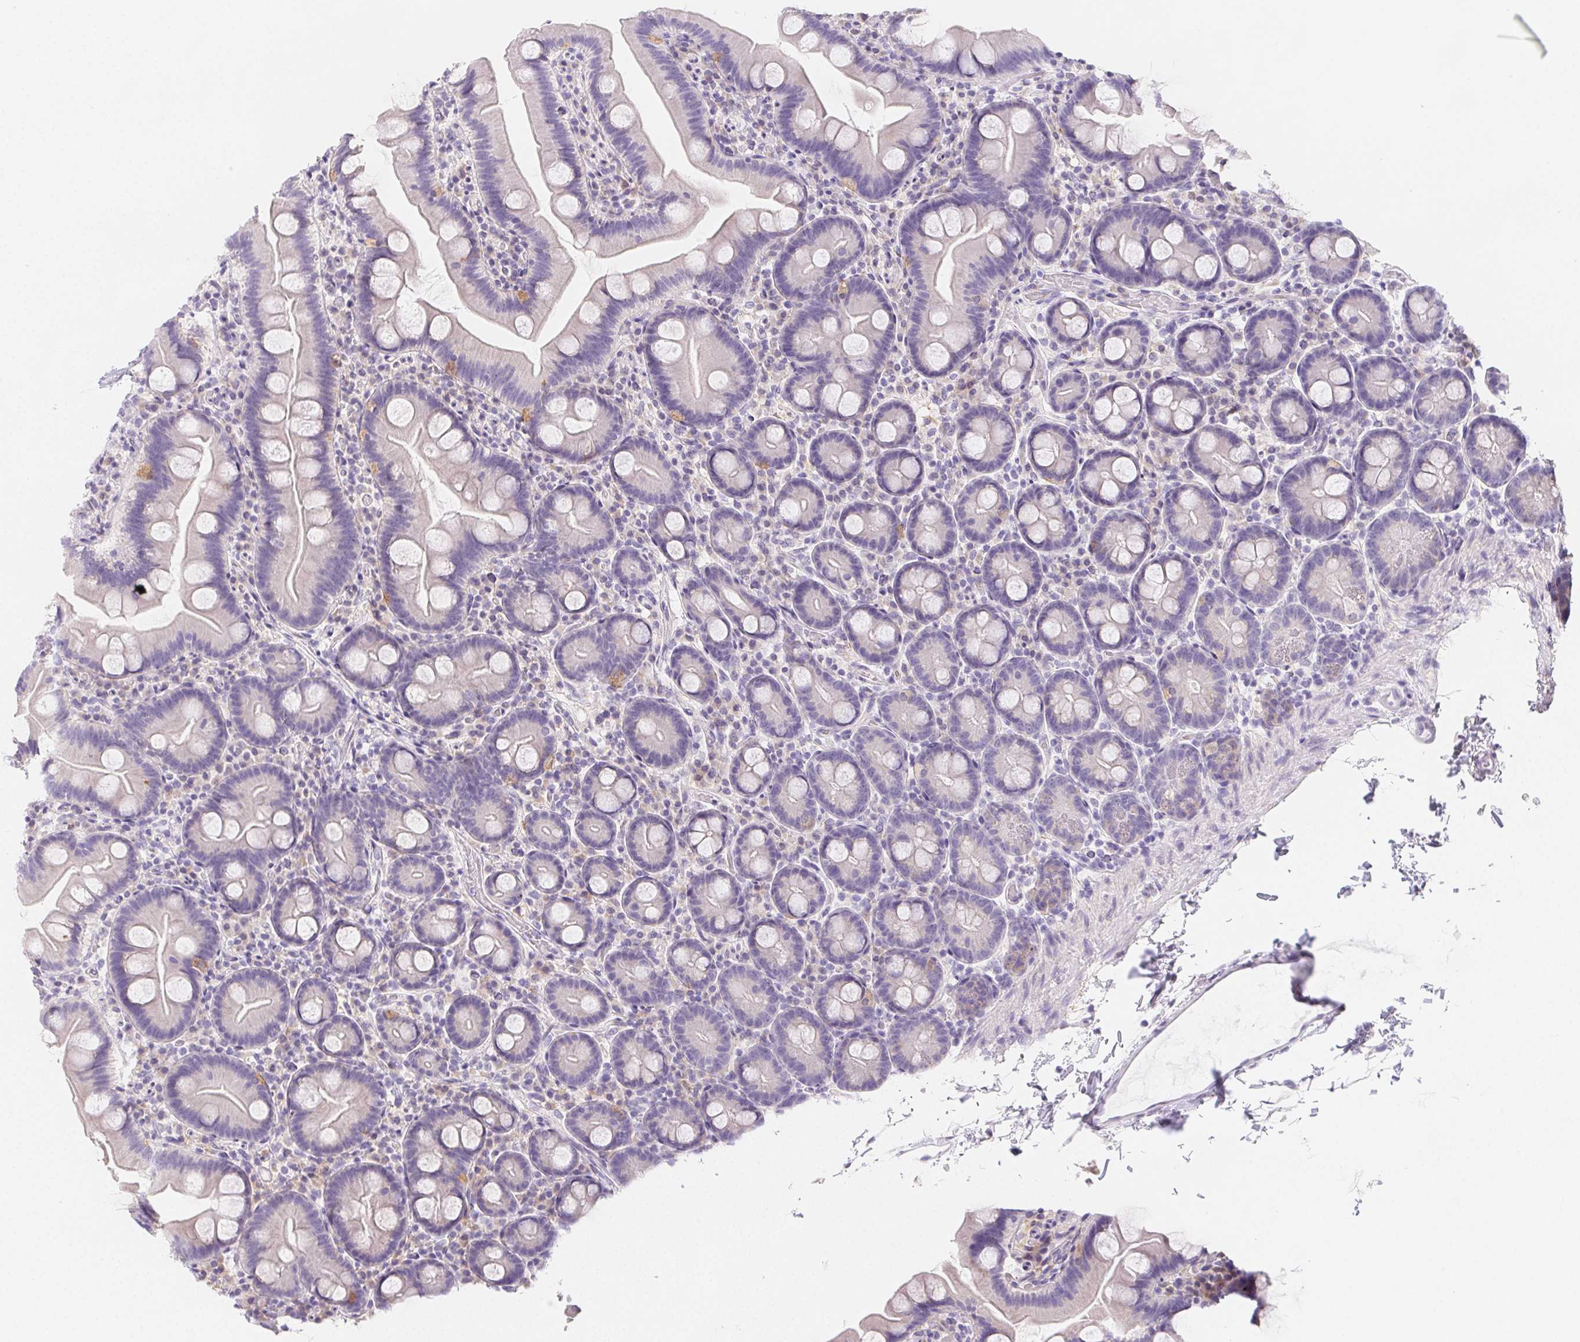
{"staining": {"intensity": "weak", "quantity": "<25%", "location": "cytoplasmic/membranous"}, "tissue": "small intestine", "cell_type": "Glandular cells", "image_type": "normal", "snomed": [{"axis": "morphology", "description": "Normal tissue, NOS"}, {"axis": "topography", "description": "Small intestine"}], "caption": "High magnification brightfield microscopy of normal small intestine stained with DAB (brown) and counterstained with hematoxylin (blue): glandular cells show no significant expression. Nuclei are stained in blue.", "gene": "ZBBX", "patient": {"sex": "female", "age": 68}}